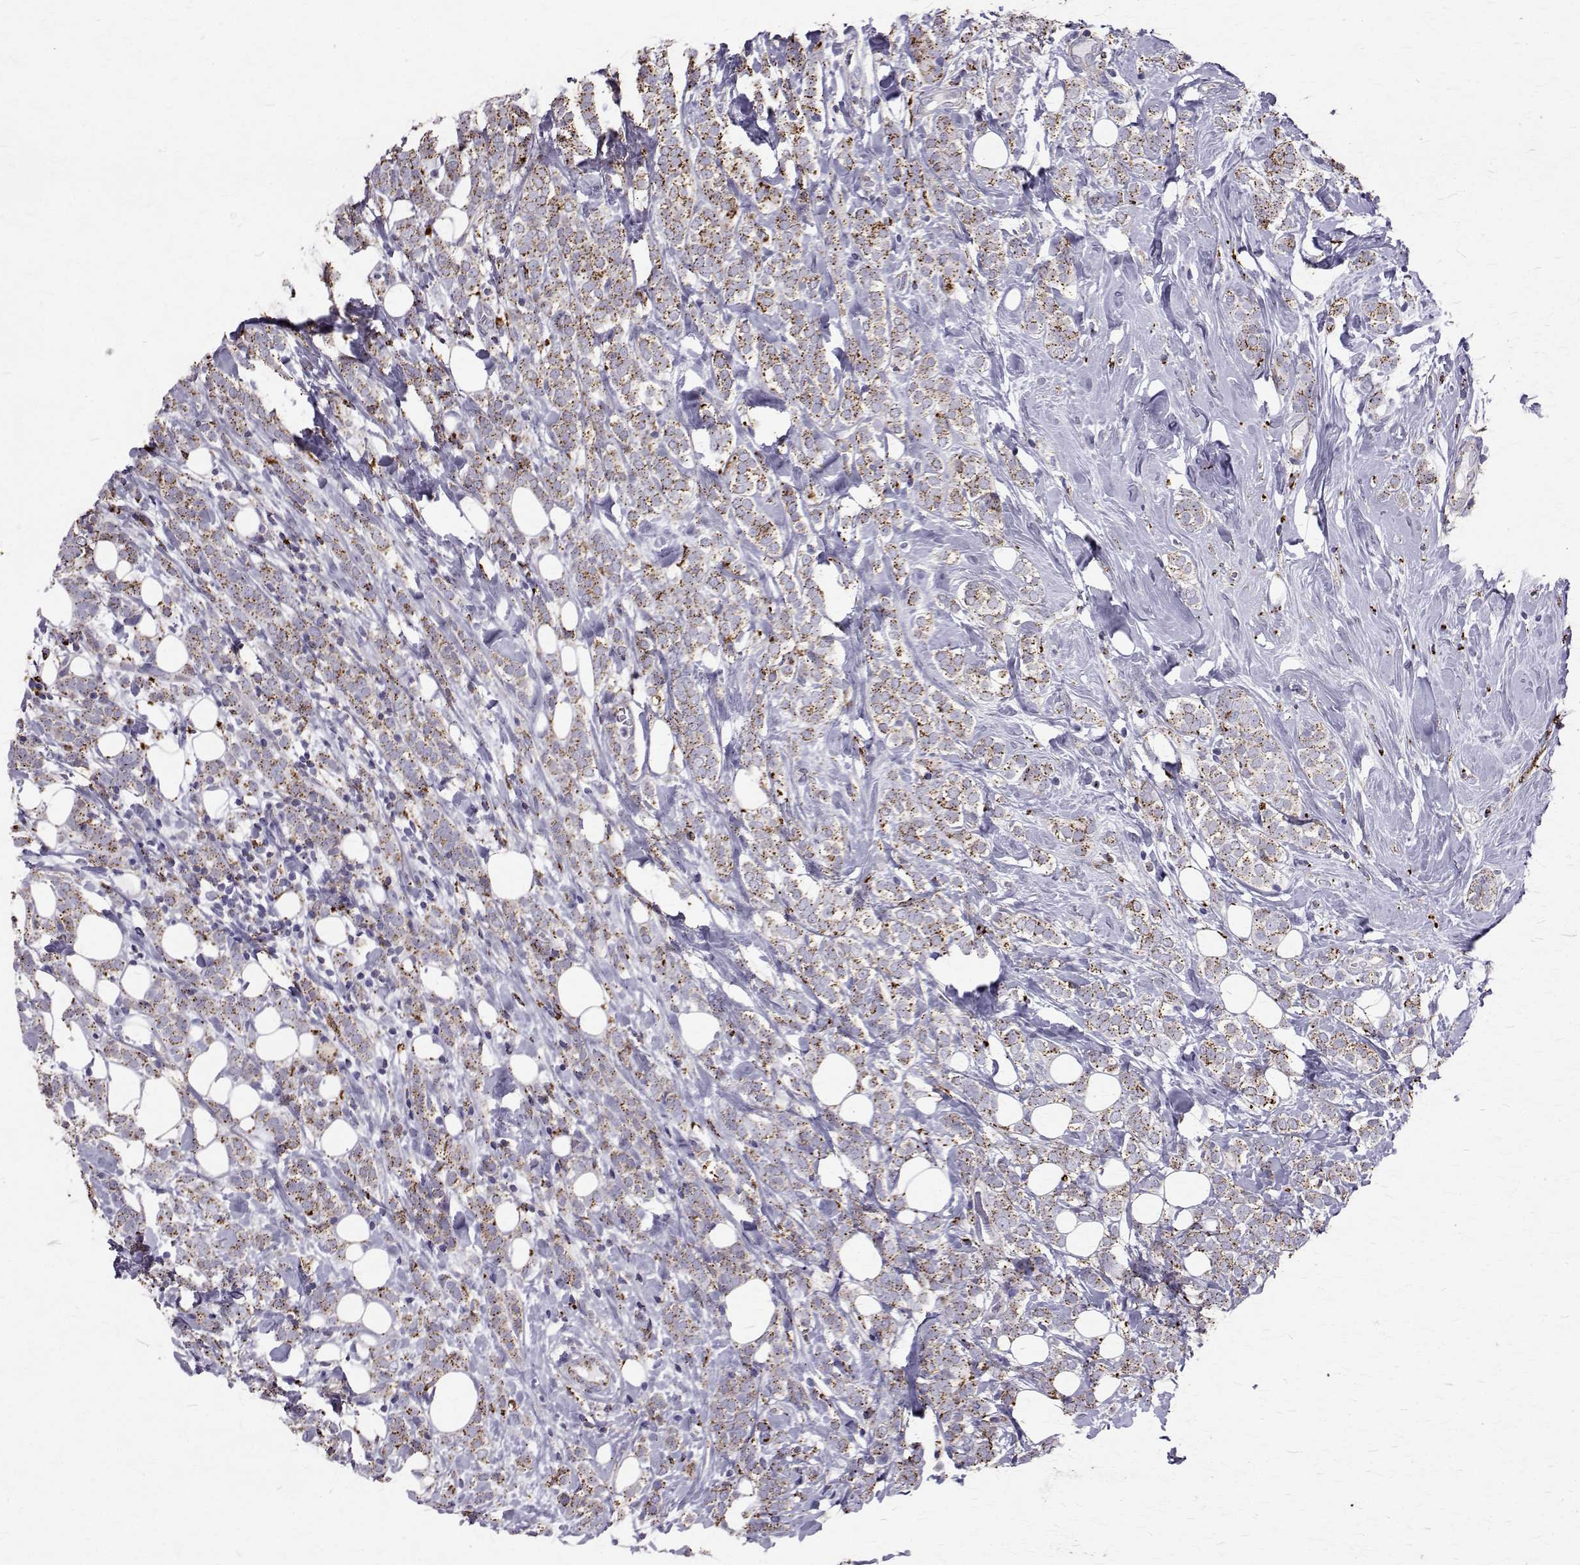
{"staining": {"intensity": "moderate", "quantity": ">75%", "location": "cytoplasmic/membranous"}, "tissue": "breast cancer", "cell_type": "Tumor cells", "image_type": "cancer", "snomed": [{"axis": "morphology", "description": "Lobular carcinoma"}, {"axis": "topography", "description": "Breast"}], "caption": "DAB immunohistochemical staining of lobular carcinoma (breast) exhibits moderate cytoplasmic/membranous protein expression in about >75% of tumor cells.", "gene": "TPP1", "patient": {"sex": "female", "age": 49}}